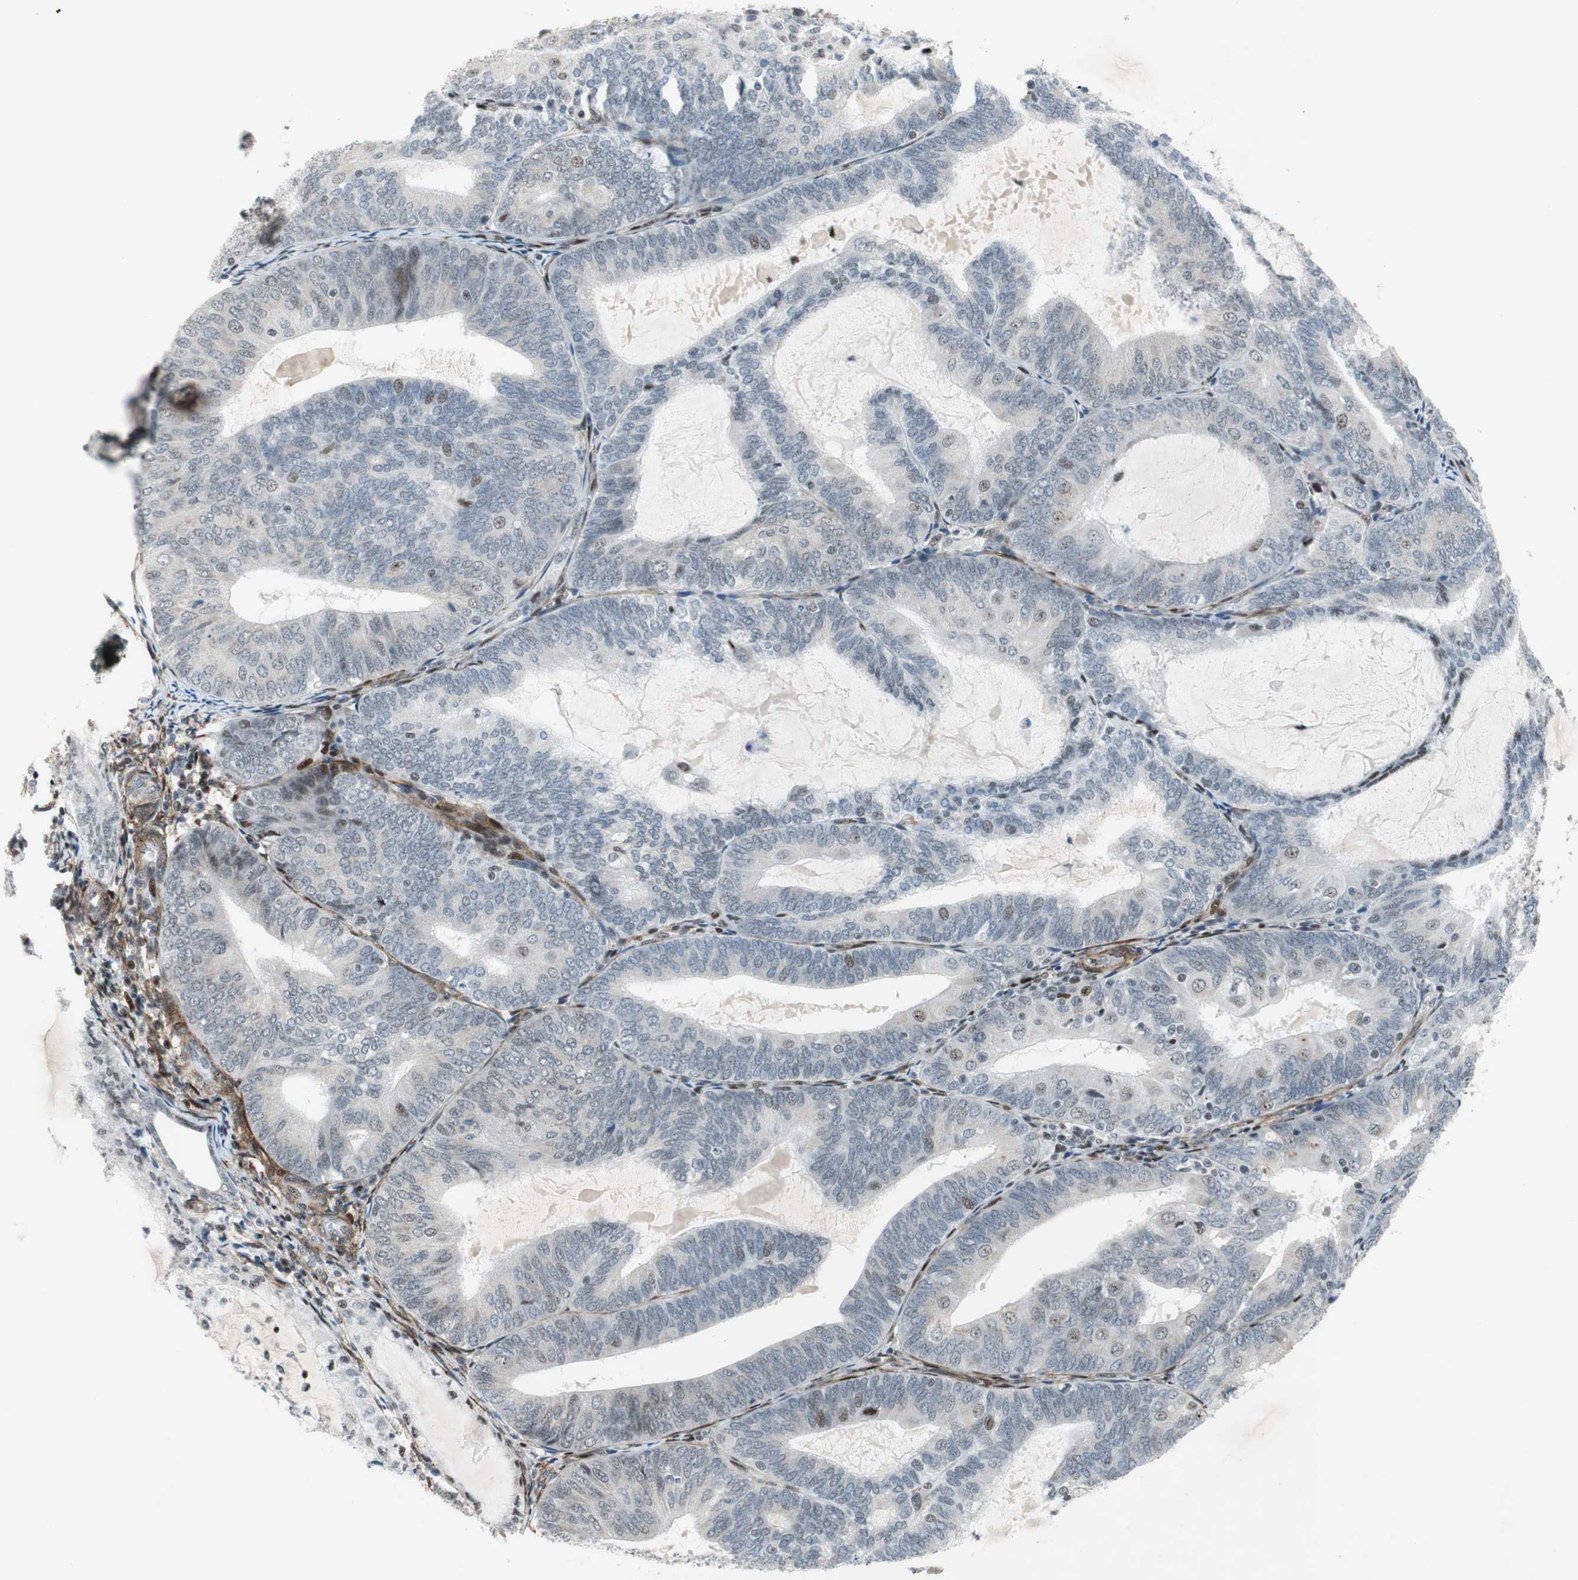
{"staining": {"intensity": "moderate", "quantity": "<25%", "location": "nuclear"}, "tissue": "endometrial cancer", "cell_type": "Tumor cells", "image_type": "cancer", "snomed": [{"axis": "morphology", "description": "Adenocarcinoma, NOS"}, {"axis": "topography", "description": "Endometrium"}], "caption": "Immunohistochemistry micrograph of neoplastic tissue: endometrial cancer (adenocarcinoma) stained using immunohistochemistry (IHC) demonstrates low levels of moderate protein expression localized specifically in the nuclear of tumor cells, appearing as a nuclear brown color.", "gene": "FBXO44", "patient": {"sex": "female", "age": 81}}